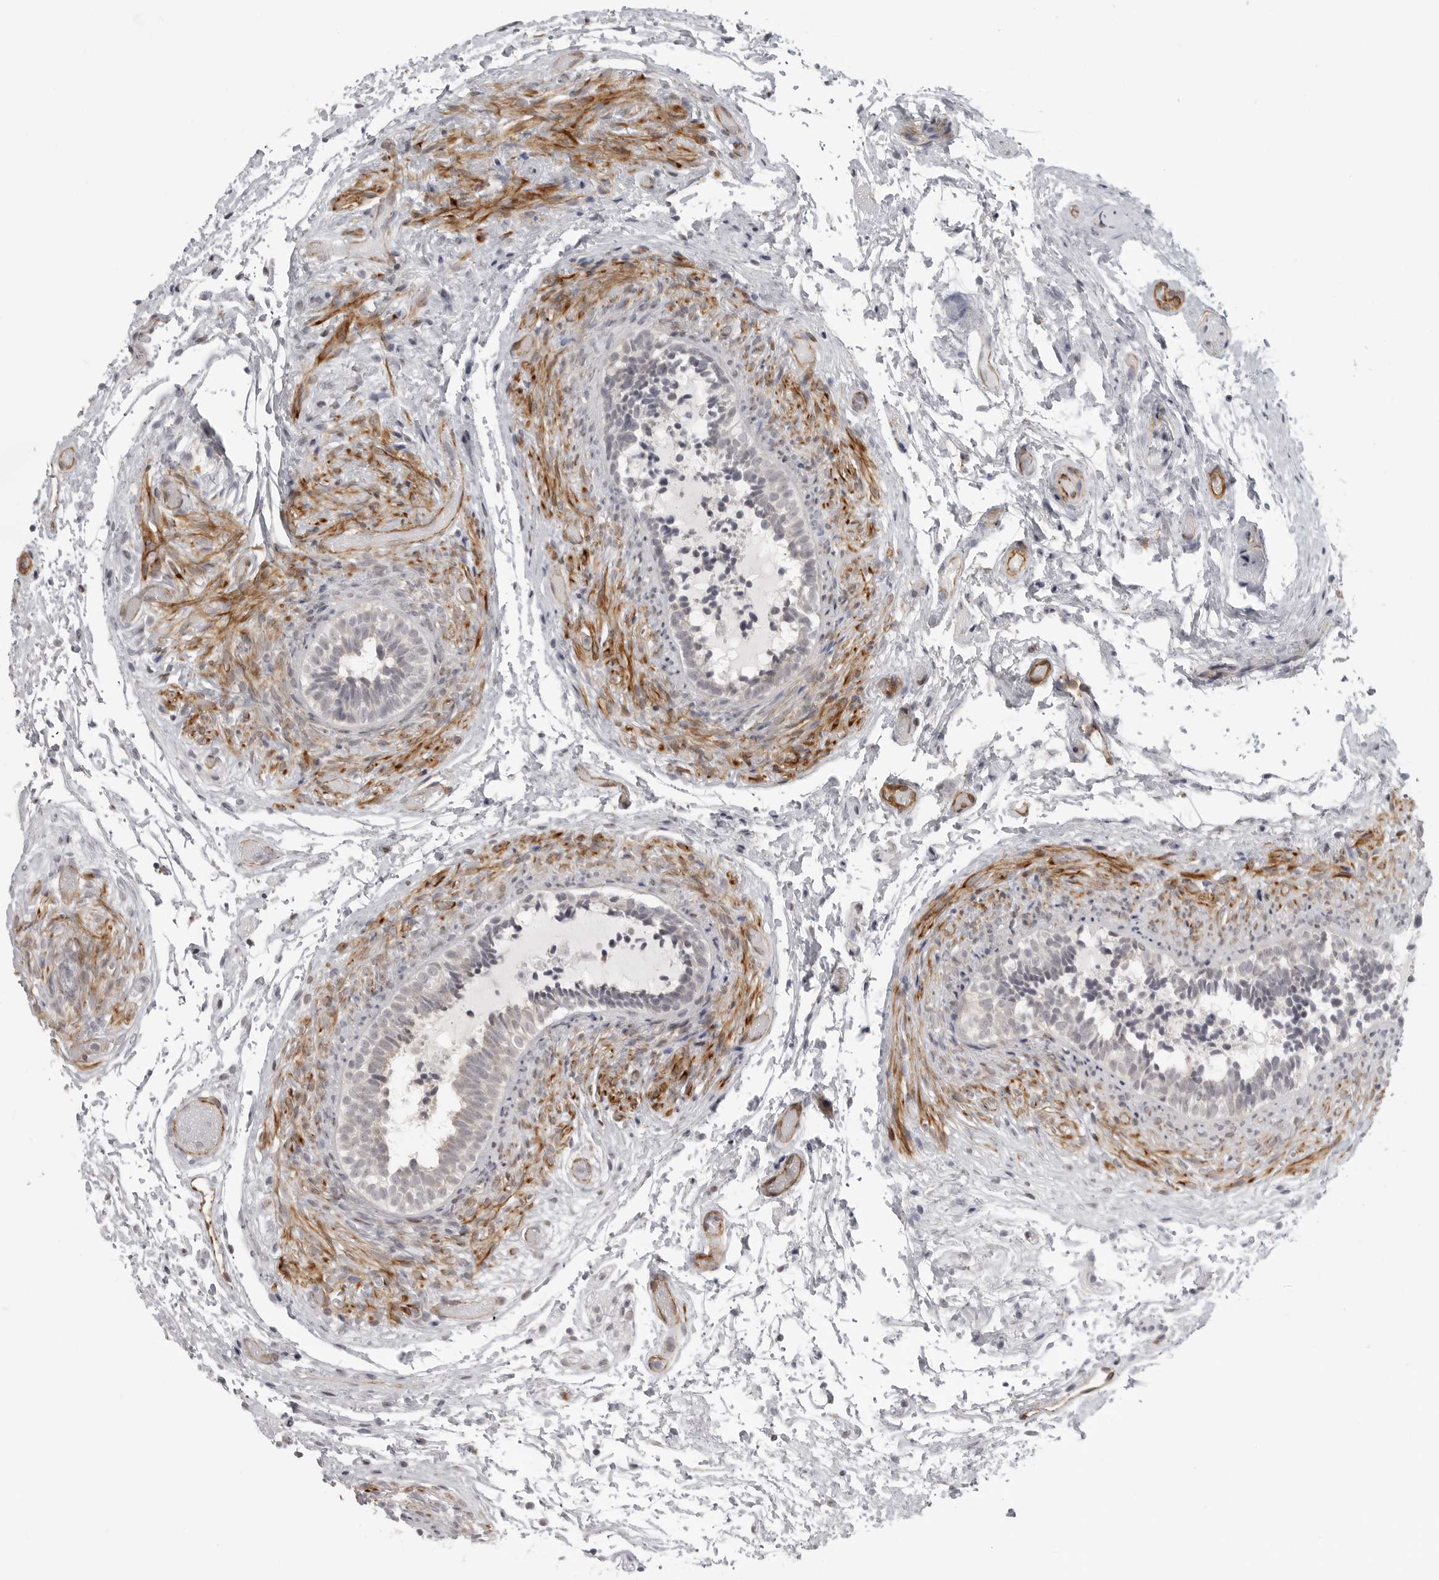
{"staining": {"intensity": "moderate", "quantity": "25%-75%", "location": "cytoplasmic/membranous"}, "tissue": "epididymis", "cell_type": "Glandular cells", "image_type": "normal", "snomed": [{"axis": "morphology", "description": "Normal tissue, NOS"}, {"axis": "topography", "description": "Epididymis"}], "caption": "Immunohistochemical staining of benign human epididymis shows medium levels of moderate cytoplasmic/membranous positivity in about 25%-75% of glandular cells.", "gene": "TUT4", "patient": {"sex": "male", "age": 5}}